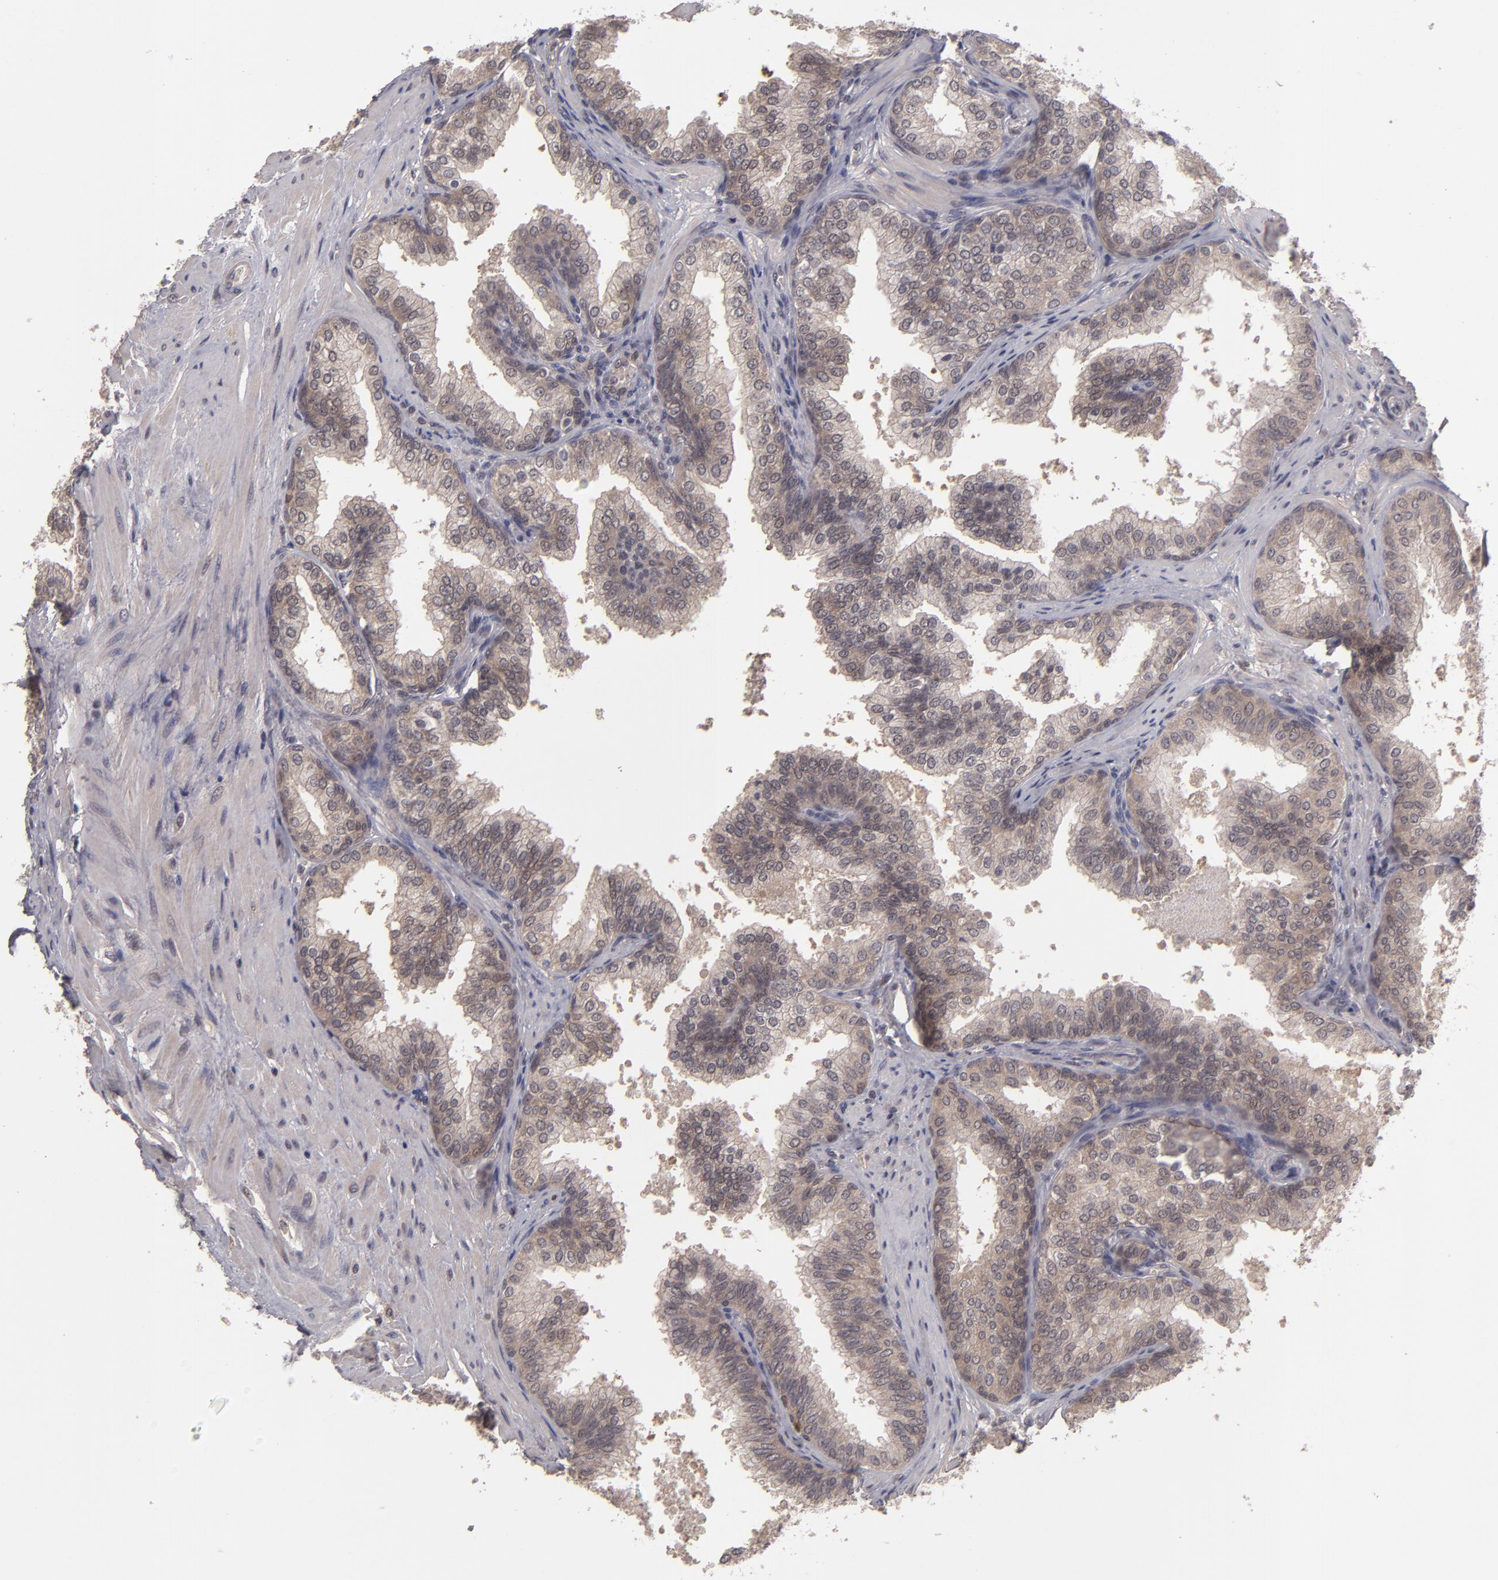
{"staining": {"intensity": "weak", "quantity": ">75%", "location": "cytoplasmic/membranous"}, "tissue": "prostate", "cell_type": "Glandular cells", "image_type": "normal", "snomed": [{"axis": "morphology", "description": "Normal tissue, NOS"}, {"axis": "topography", "description": "Prostate"}], "caption": "This image reveals normal prostate stained with immunohistochemistry (IHC) to label a protein in brown. The cytoplasmic/membranous of glandular cells show weak positivity for the protein. Nuclei are counter-stained blue.", "gene": "TYMS", "patient": {"sex": "male", "age": 60}}